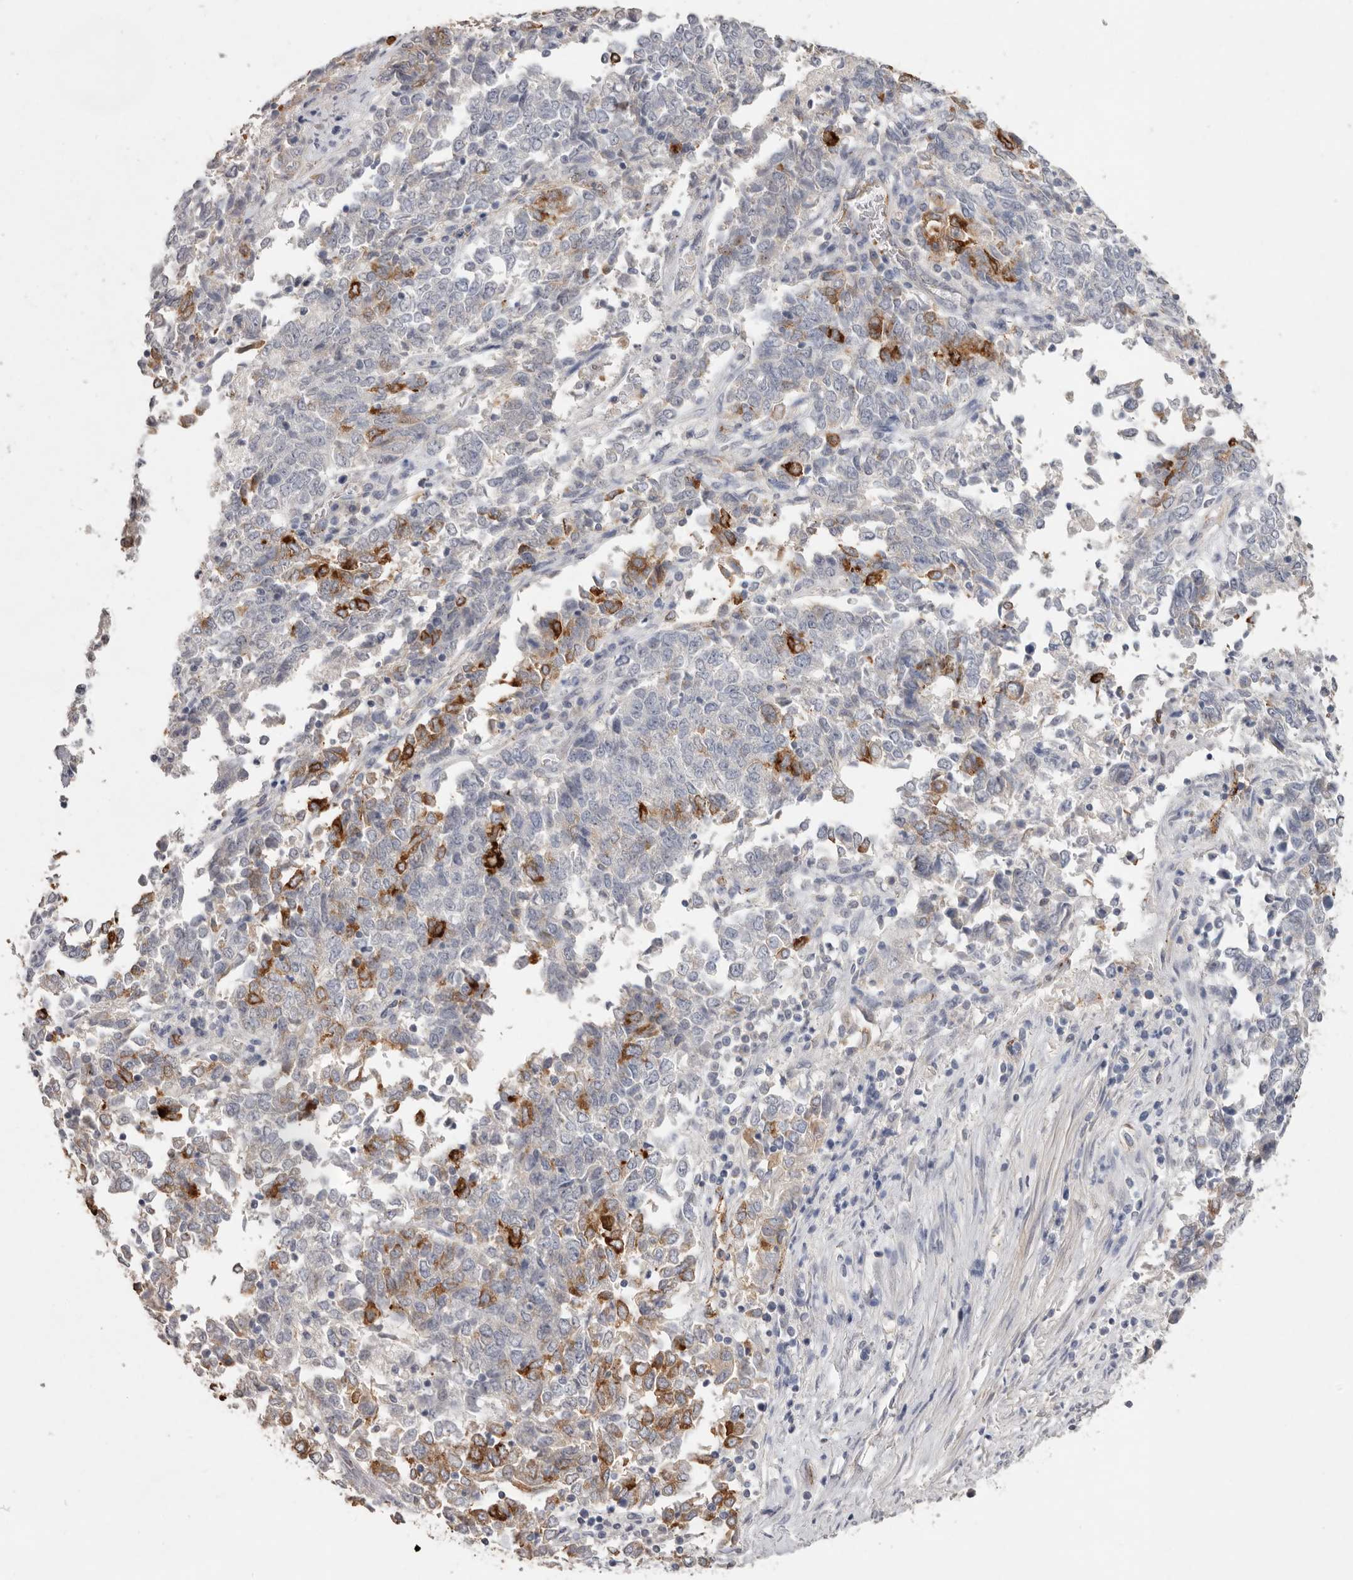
{"staining": {"intensity": "strong", "quantity": "<25%", "location": "cytoplasmic/membranous"}, "tissue": "endometrial cancer", "cell_type": "Tumor cells", "image_type": "cancer", "snomed": [{"axis": "morphology", "description": "Adenocarcinoma, NOS"}, {"axis": "topography", "description": "Endometrium"}], "caption": "Immunohistochemistry photomicrograph of neoplastic tissue: human endometrial adenocarcinoma stained using IHC displays medium levels of strong protein expression localized specifically in the cytoplasmic/membranous of tumor cells, appearing as a cytoplasmic/membranous brown color.", "gene": "ZYG11B", "patient": {"sex": "female", "age": 80}}